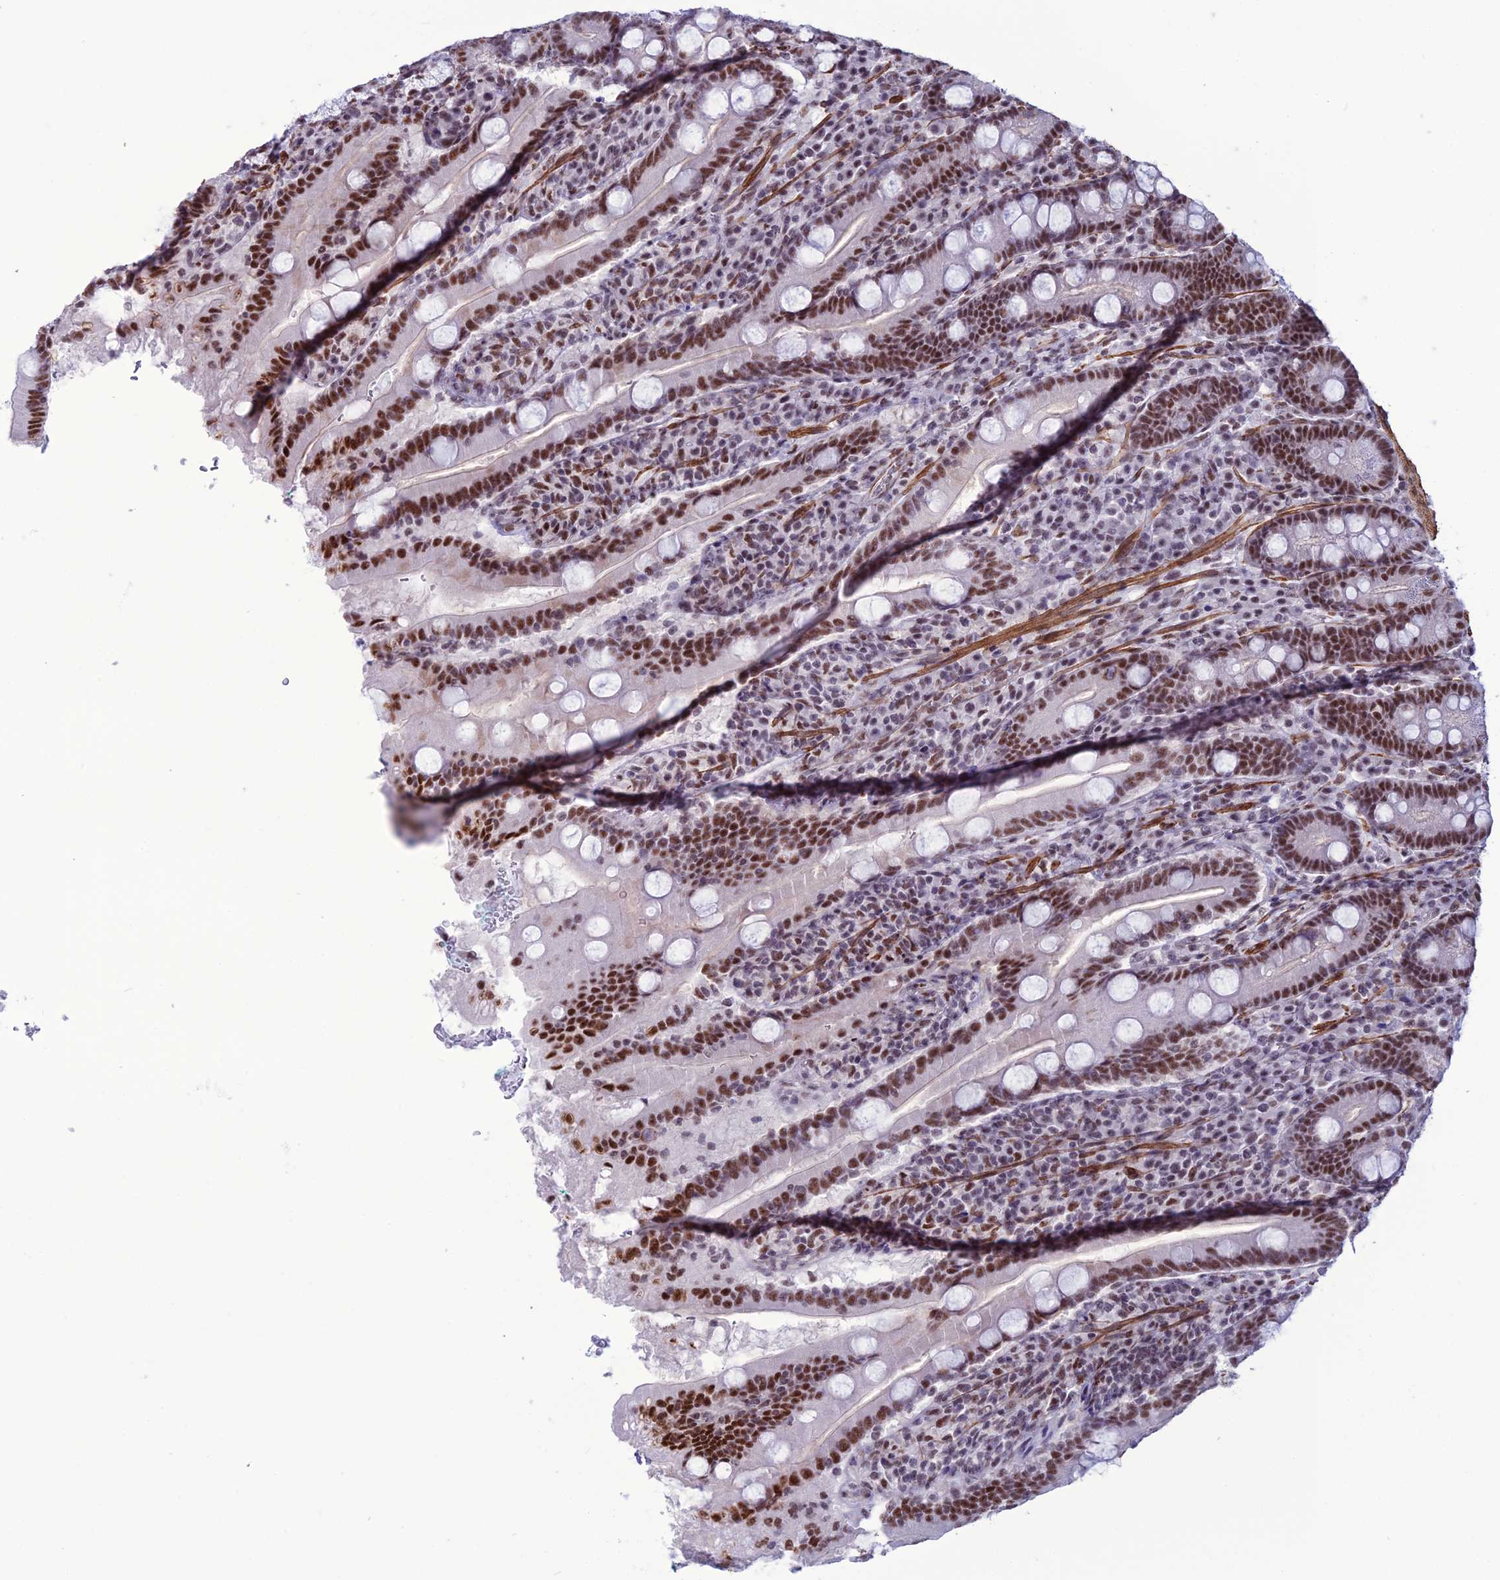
{"staining": {"intensity": "moderate", "quantity": ">75%", "location": "nuclear"}, "tissue": "duodenum", "cell_type": "Glandular cells", "image_type": "normal", "snomed": [{"axis": "morphology", "description": "Normal tissue, NOS"}, {"axis": "topography", "description": "Duodenum"}], "caption": "Moderate nuclear positivity is present in about >75% of glandular cells in benign duodenum.", "gene": "U2AF1", "patient": {"sex": "male", "age": 35}}